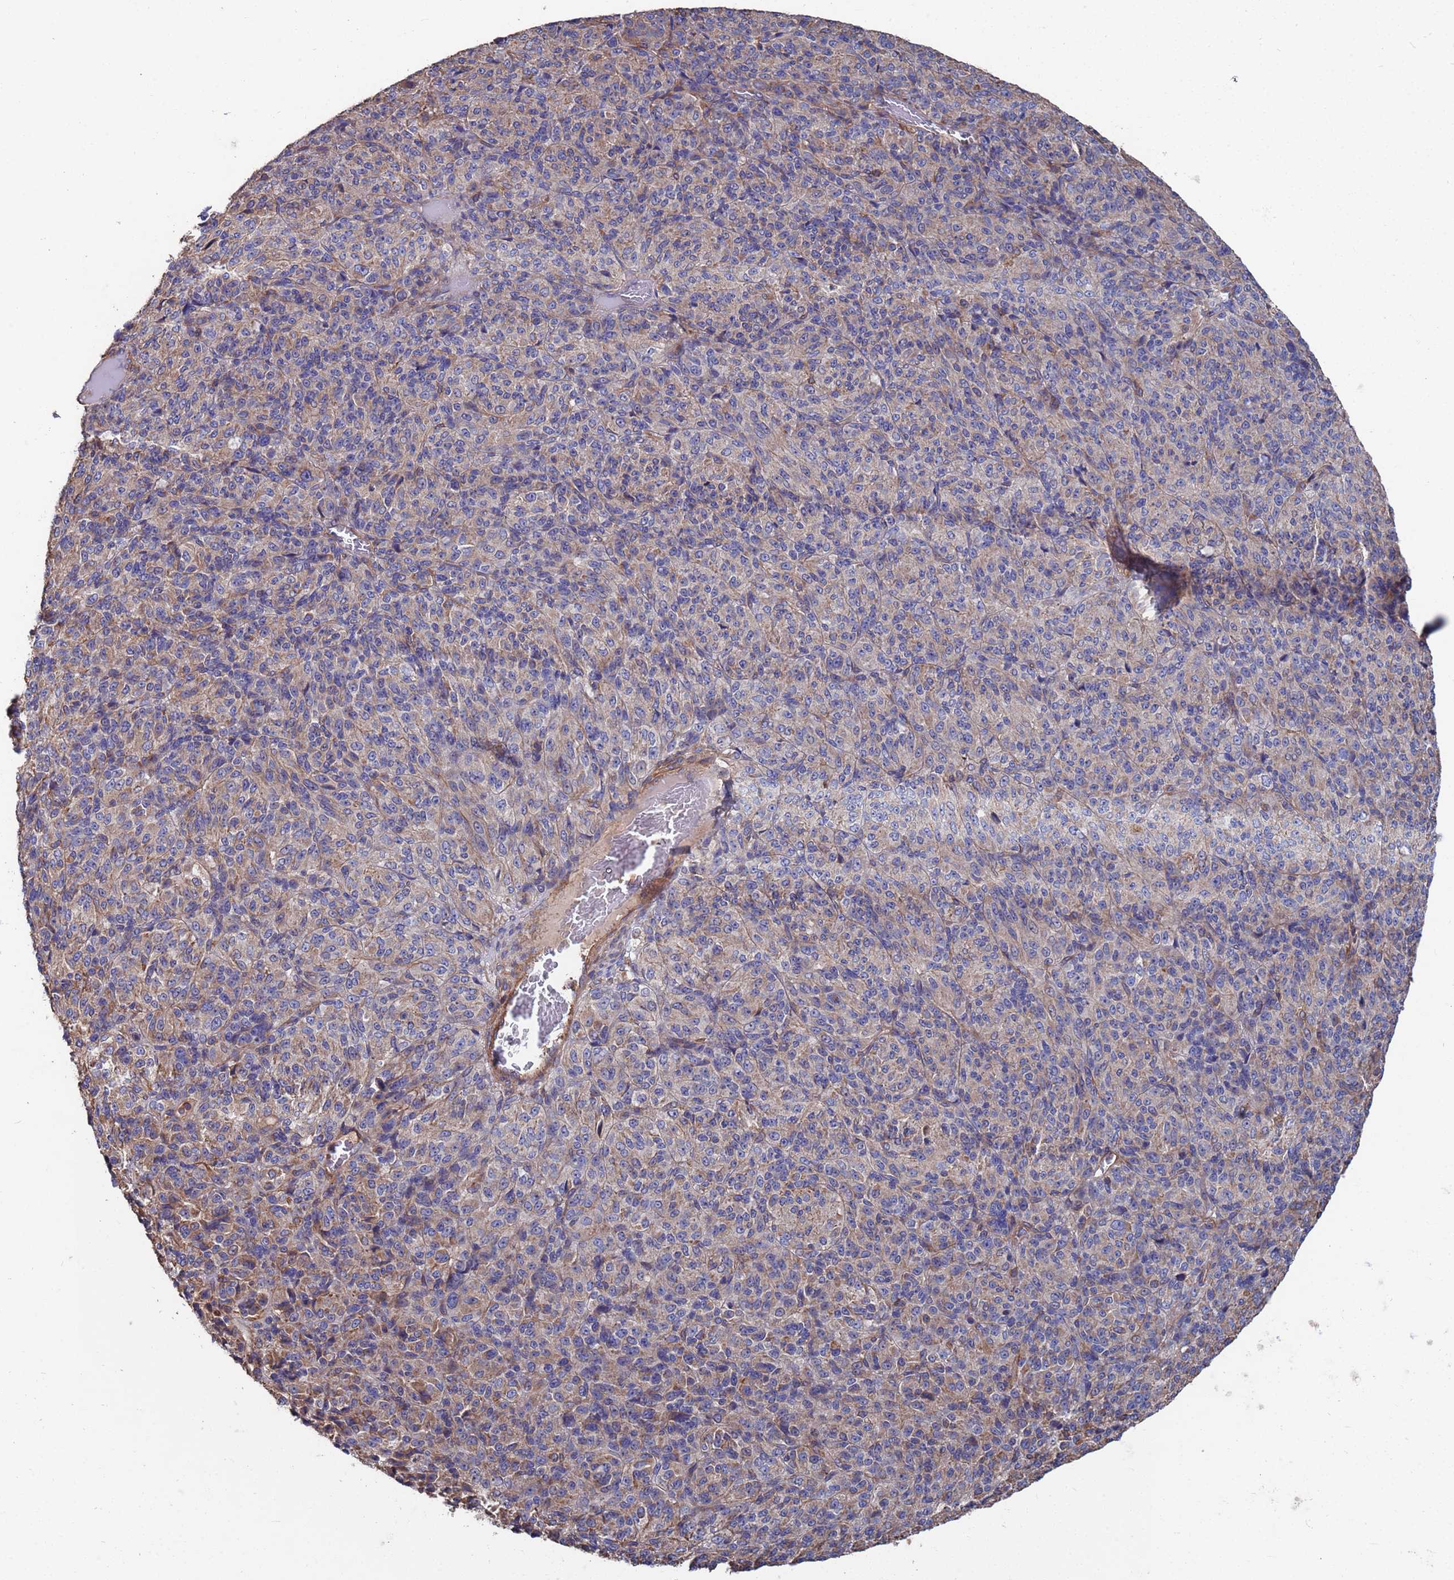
{"staining": {"intensity": "negative", "quantity": "none", "location": "none"}, "tissue": "melanoma", "cell_type": "Tumor cells", "image_type": "cancer", "snomed": [{"axis": "morphology", "description": "Malignant melanoma, Metastatic site"}, {"axis": "topography", "description": "Brain"}], "caption": "Melanoma was stained to show a protein in brown. There is no significant positivity in tumor cells.", "gene": "PYCR1", "patient": {"sex": "female", "age": 56}}